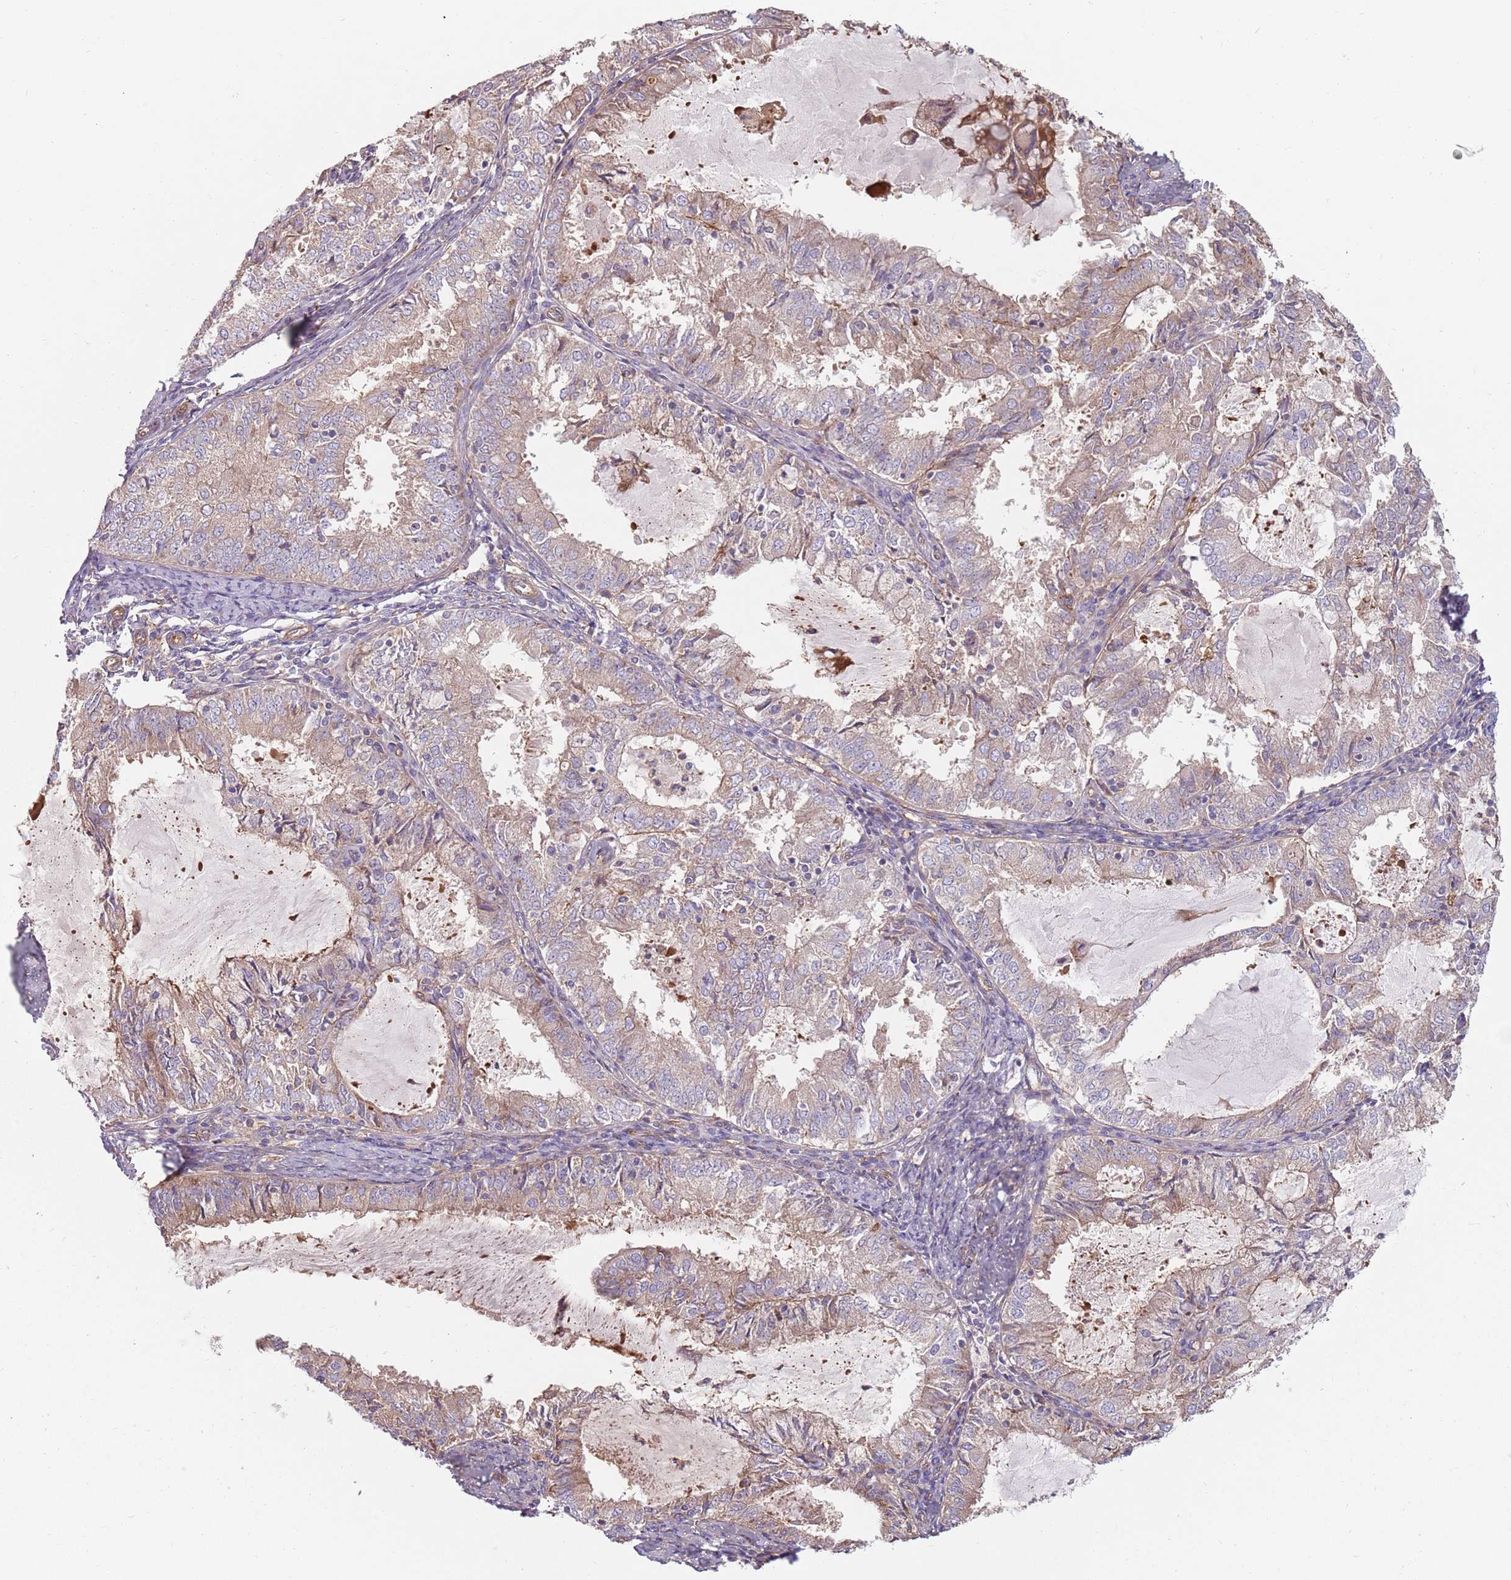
{"staining": {"intensity": "moderate", "quantity": "<25%", "location": "cytoplasmic/membranous"}, "tissue": "endometrial cancer", "cell_type": "Tumor cells", "image_type": "cancer", "snomed": [{"axis": "morphology", "description": "Adenocarcinoma, NOS"}, {"axis": "topography", "description": "Endometrium"}], "caption": "Endometrial cancer stained for a protein (brown) demonstrates moderate cytoplasmic/membranous positive staining in approximately <25% of tumor cells.", "gene": "SPDL1", "patient": {"sex": "female", "age": 57}}